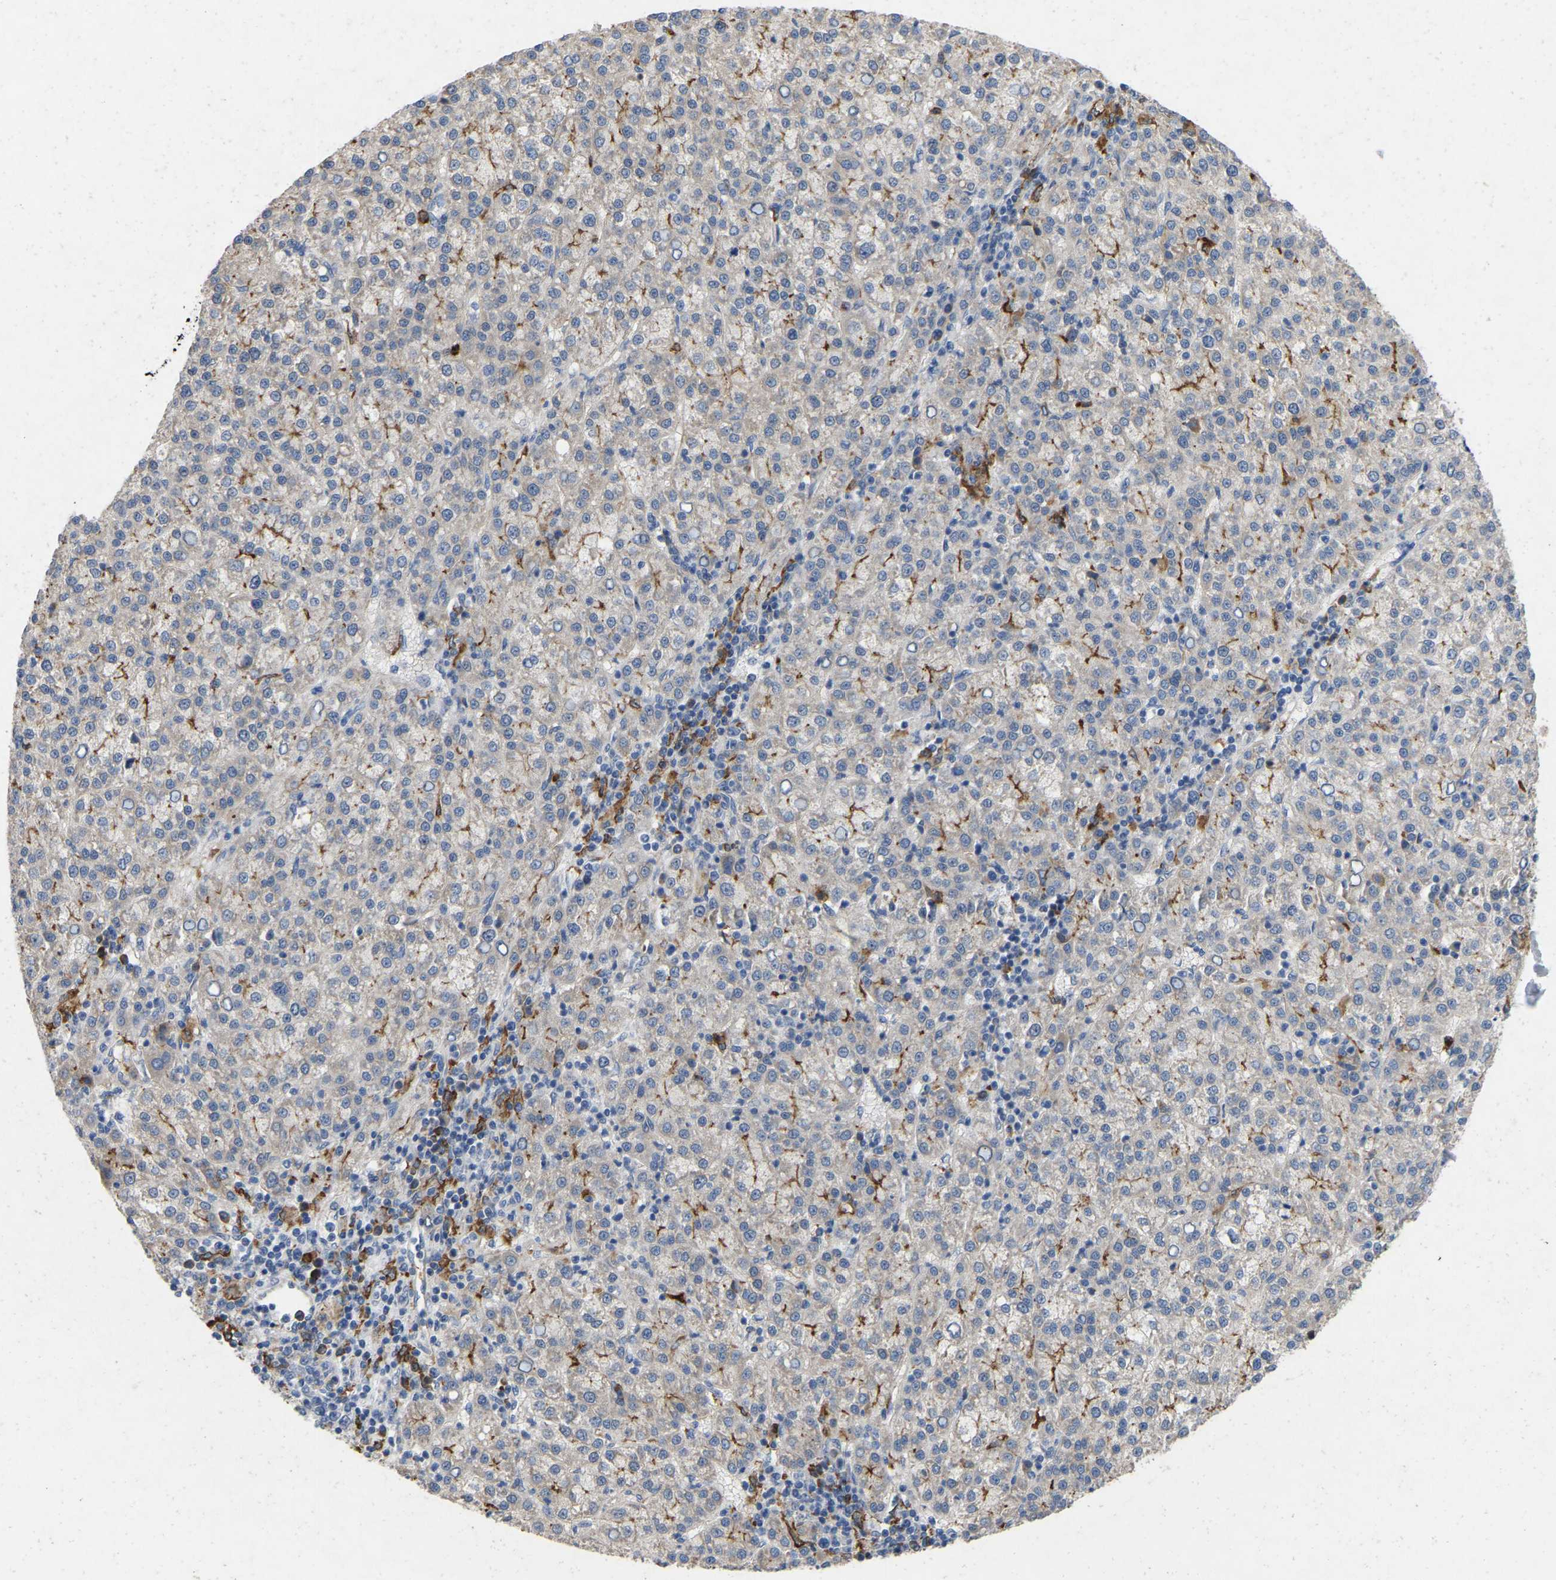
{"staining": {"intensity": "negative", "quantity": "none", "location": "none"}, "tissue": "liver cancer", "cell_type": "Tumor cells", "image_type": "cancer", "snomed": [{"axis": "morphology", "description": "Carcinoma, Hepatocellular, NOS"}, {"axis": "topography", "description": "Liver"}], "caption": "Immunohistochemistry of human liver cancer (hepatocellular carcinoma) exhibits no staining in tumor cells. (DAB (3,3'-diaminobenzidine) IHC with hematoxylin counter stain).", "gene": "RHEB", "patient": {"sex": "female", "age": 58}}